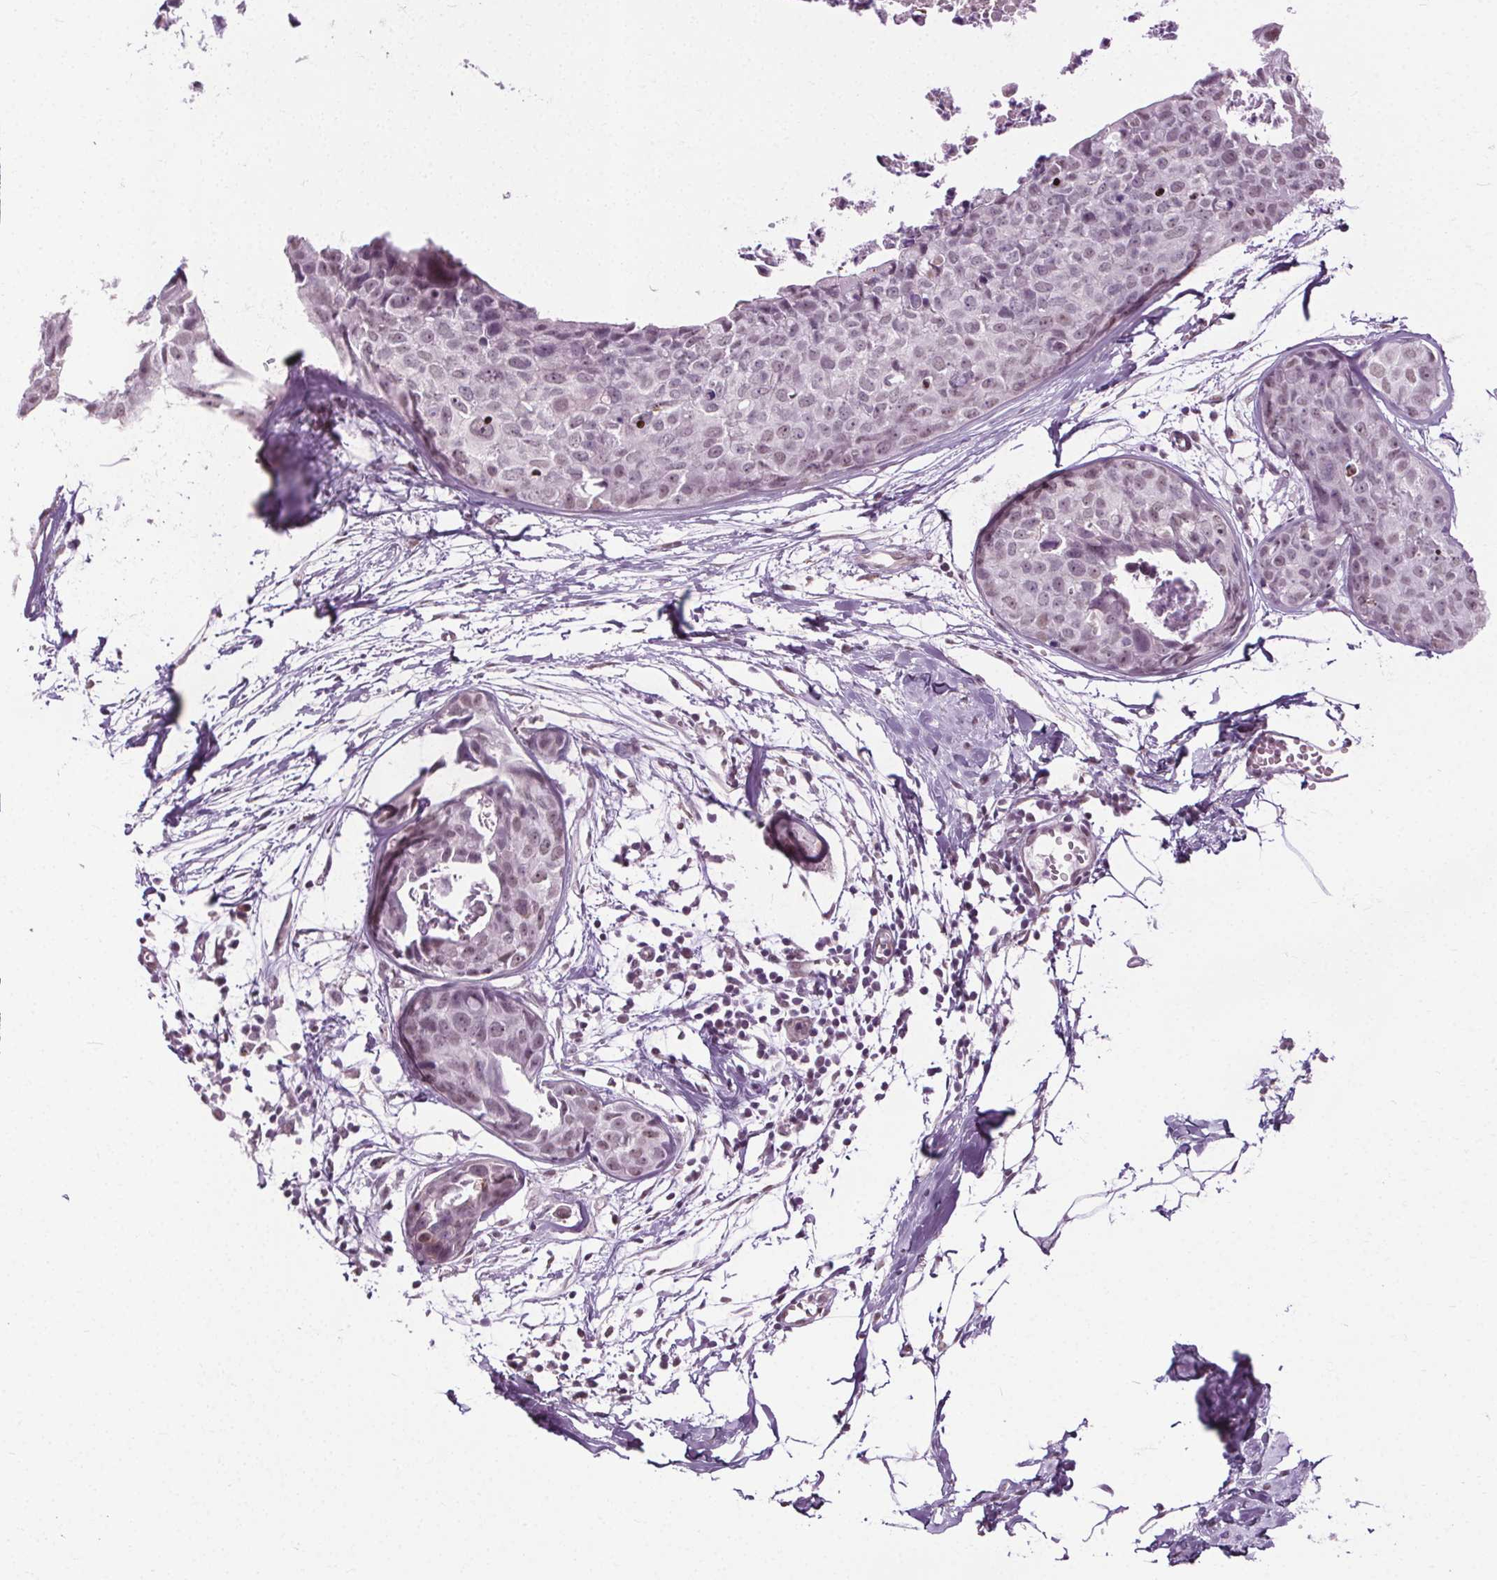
{"staining": {"intensity": "negative", "quantity": "none", "location": "none"}, "tissue": "breast cancer", "cell_type": "Tumor cells", "image_type": "cancer", "snomed": [{"axis": "morphology", "description": "Duct carcinoma"}, {"axis": "topography", "description": "Breast"}], "caption": "An immunohistochemistry (IHC) image of breast cancer is shown. There is no staining in tumor cells of breast cancer.", "gene": "CEBPA", "patient": {"sex": "female", "age": 38}}